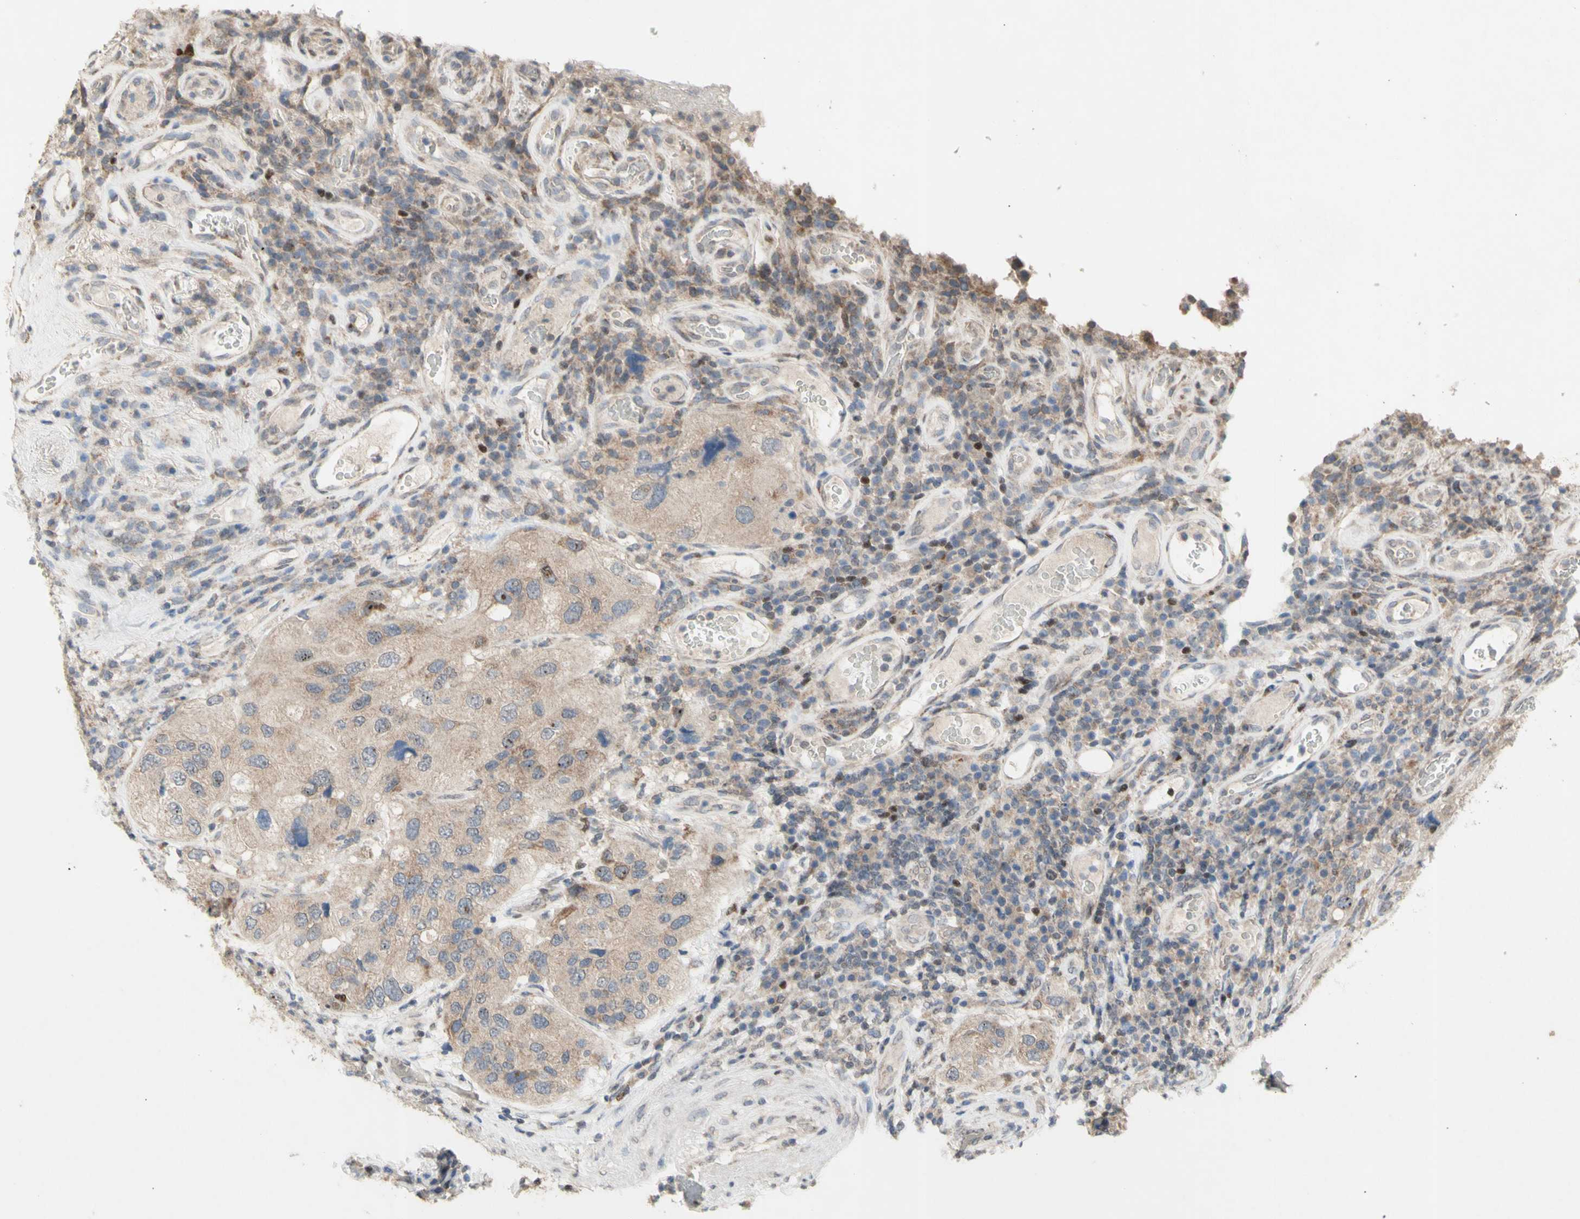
{"staining": {"intensity": "weak", "quantity": ">75%", "location": "cytoplasmic/membranous"}, "tissue": "urothelial cancer", "cell_type": "Tumor cells", "image_type": "cancer", "snomed": [{"axis": "morphology", "description": "Urothelial carcinoma, High grade"}, {"axis": "topography", "description": "Urinary bladder"}], "caption": "Protein expression analysis of high-grade urothelial carcinoma reveals weak cytoplasmic/membranous expression in approximately >75% of tumor cells.", "gene": "NLRP1", "patient": {"sex": "female", "age": 64}}